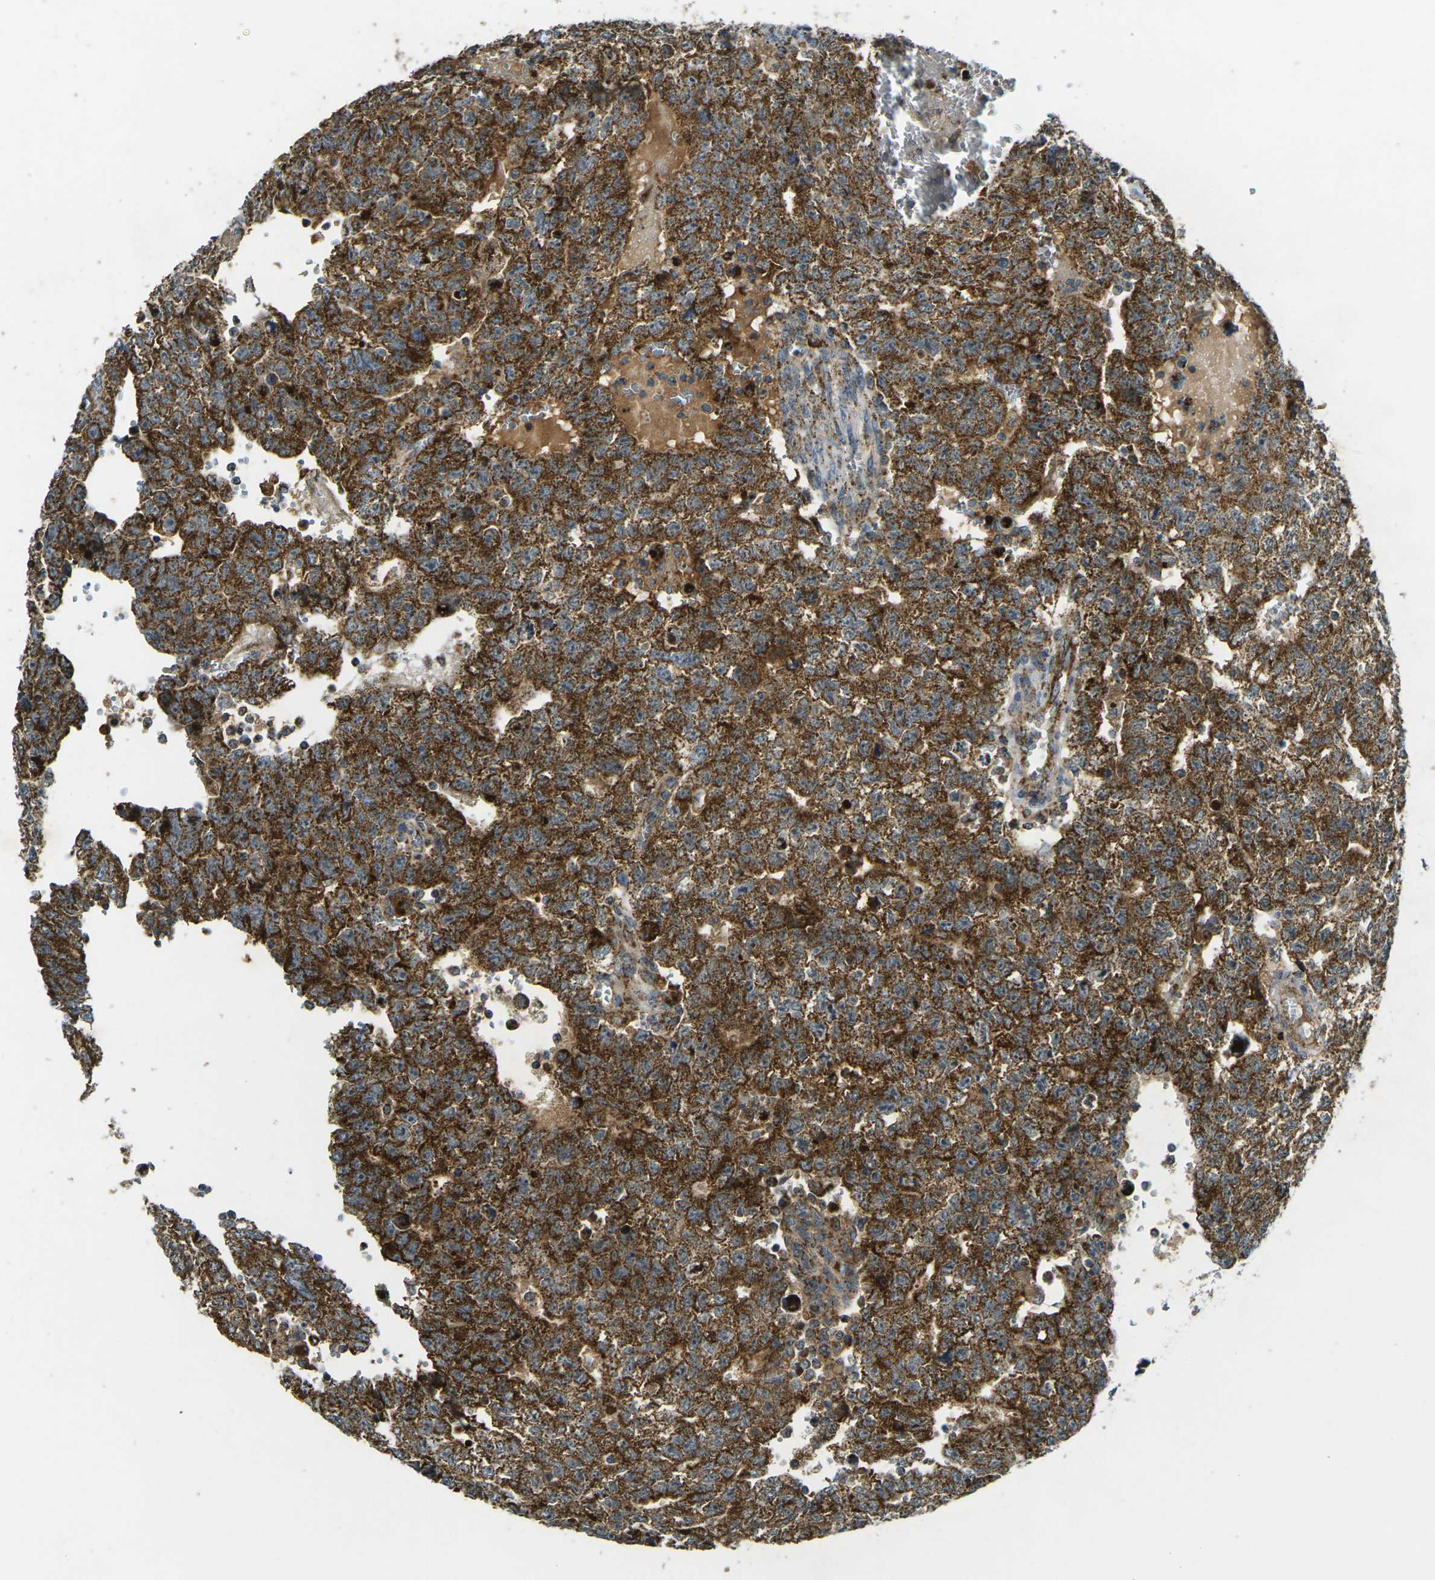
{"staining": {"intensity": "strong", "quantity": ">75%", "location": "cytoplasmic/membranous"}, "tissue": "testis cancer", "cell_type": "Tumor cells", "image_type": "cancer", "snomed": [{"axis": "morphology", "description": "Seminoma, NOS"}, {"axis": "morphology", "description": "Carcinoma, Embryonal, NOS"}, {"axis": "topography", "description": "Testis"}], "caption": "A high amount of strong cytoplasmic/membranous staining is appreciated in about >75% of tumor cells in testis cancer tissue. (DAB IHC with brightfield microscopy, high magnification).", "gene": "IGF1R", "patient": {"sex": "male", "age": 38}}